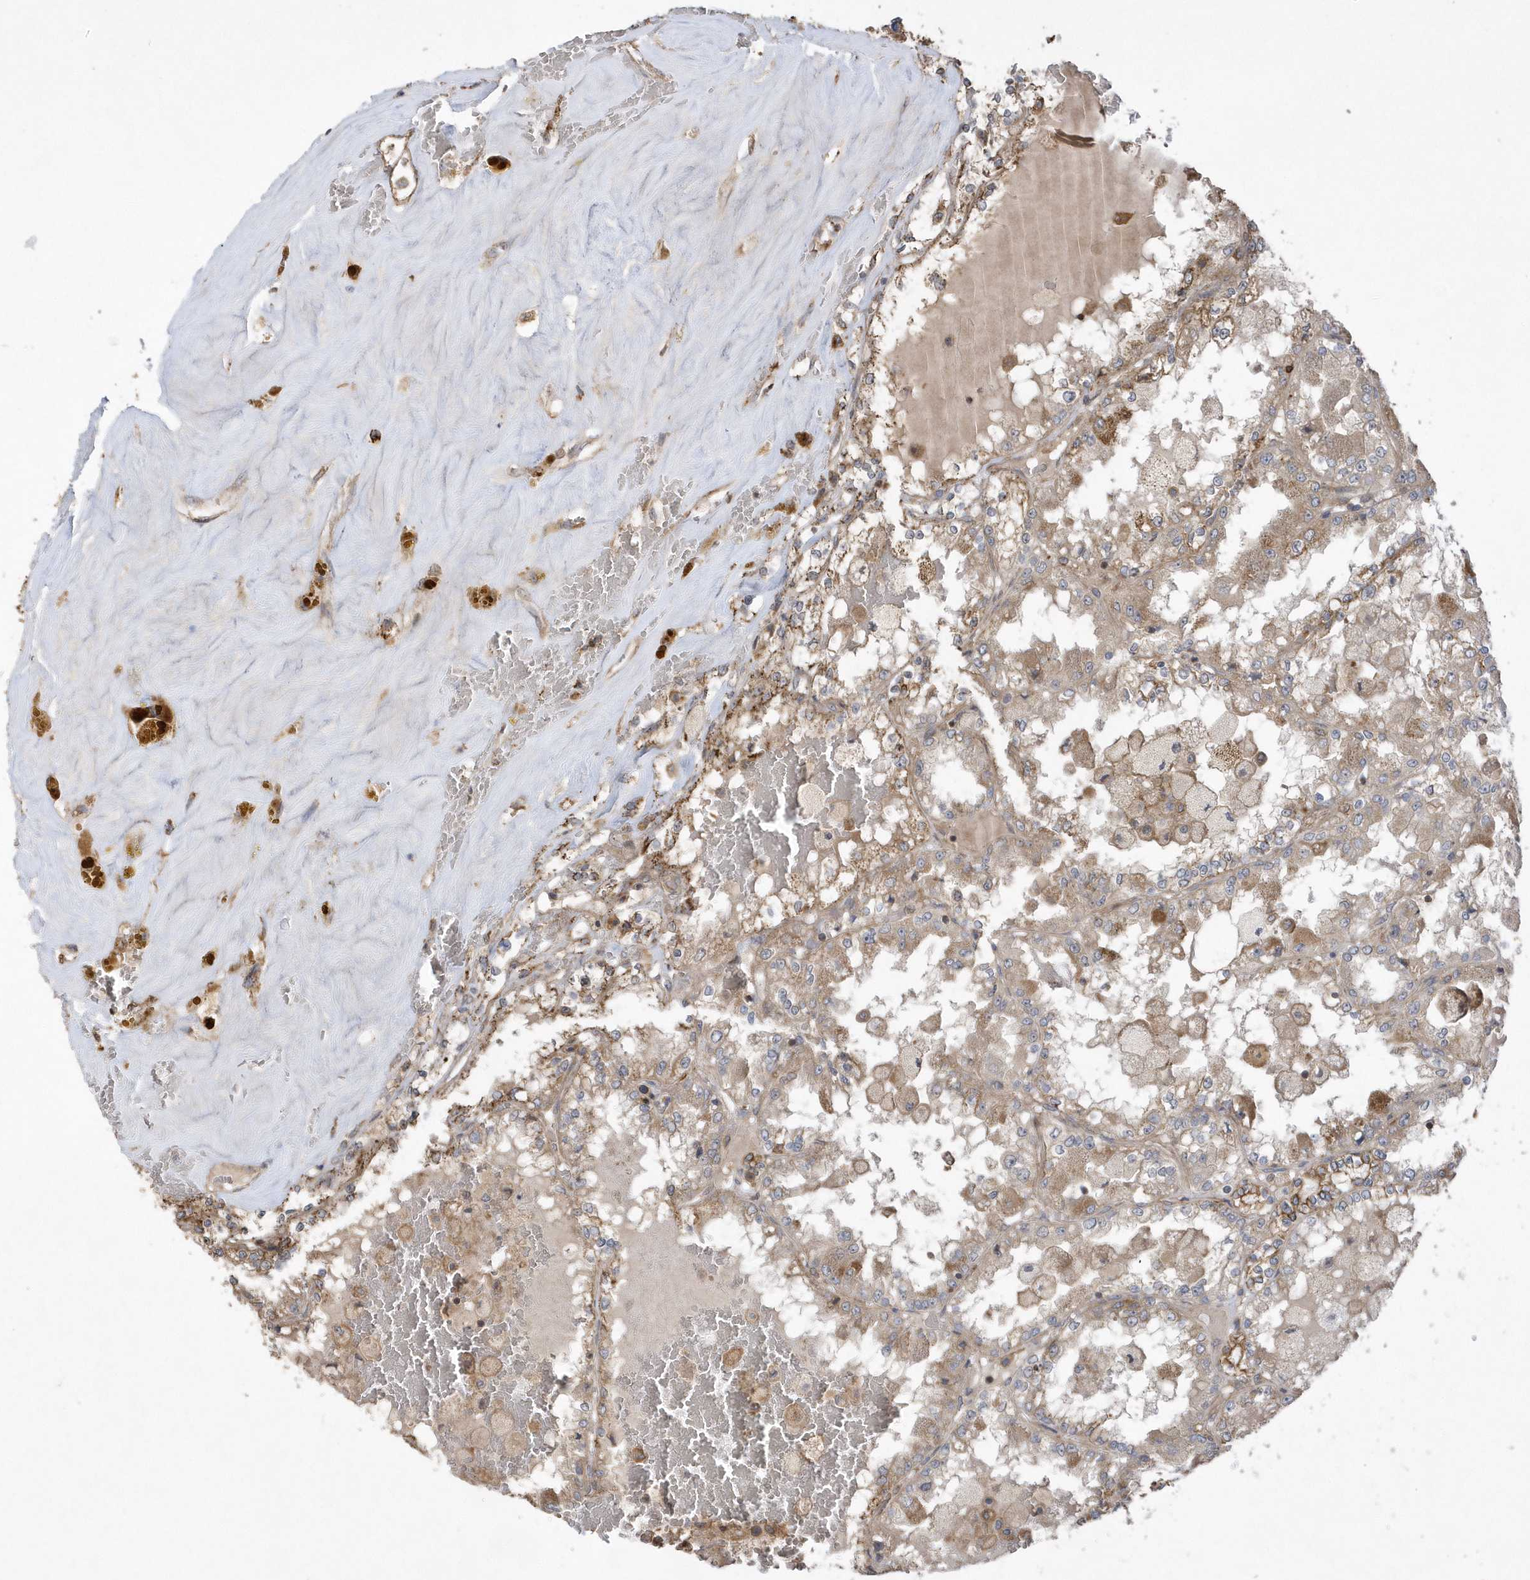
{"staining": {"intensity": "moderate", "quantity": "25%-75%", "location": "cytoplasmic/membranous"}, "tissue": "renal cancer", "cell_type": "Tumor cells", "image_type": "cancer", "snomed": [{"axis": "morphology", "description": "Adenocarcinoma, NOS"}, {"axis": "topography", "description": "Kidney"}], "caption": "Protein analysis of renal adenocarcinoma tissue shows moderate cytoplasmic/membranous staining in about 25%-75% of tumor cells.", "gene": "SENP8", "patient": {"sex": "female", "age": 56}}